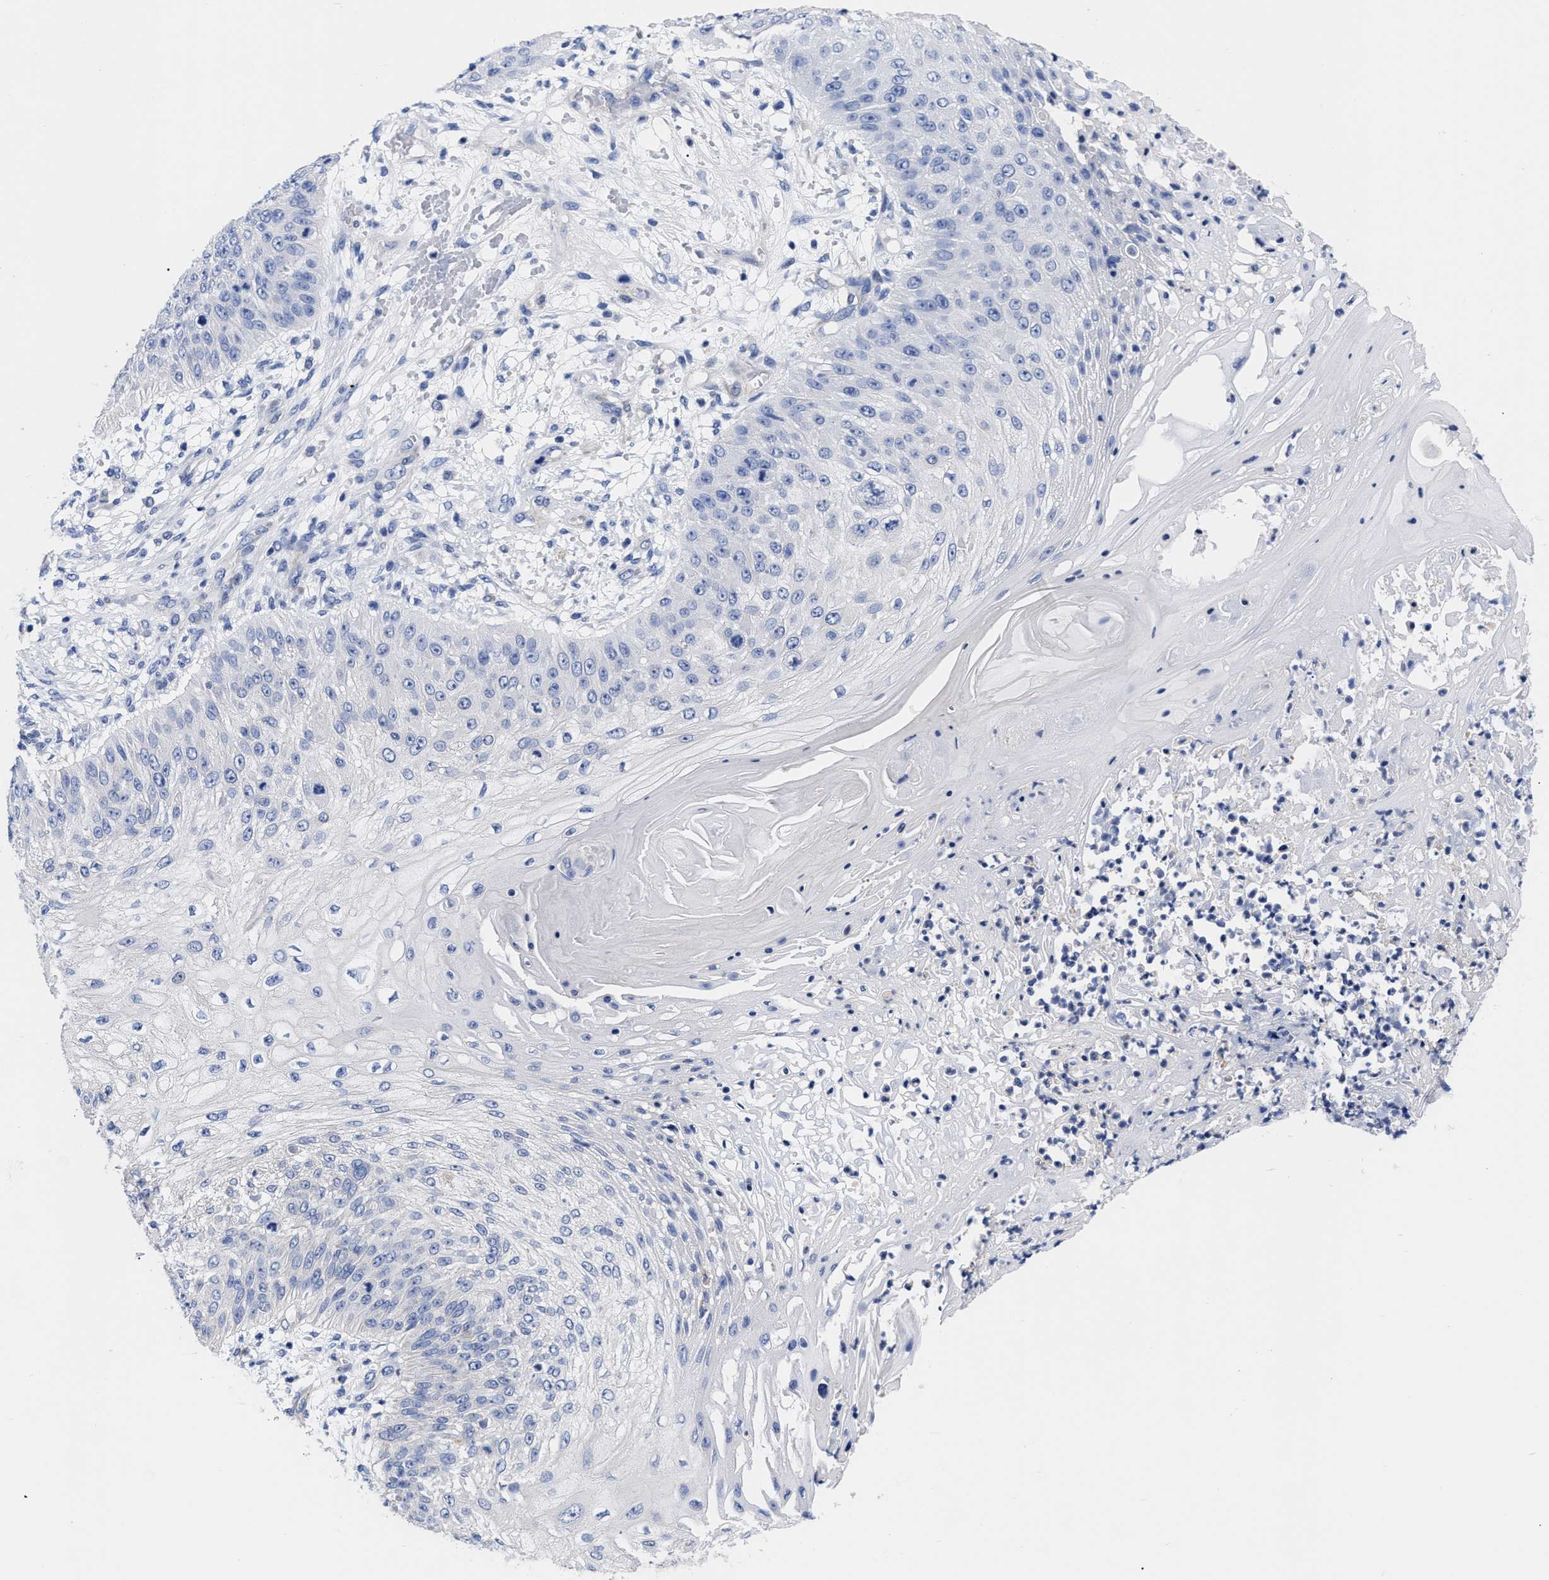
{"staining": {"intensity": "negative", "quantity": "none", "location": "none"}, "tissue": "skin cancer", "cell_type": "Tumor cells", "image_type": "cancer", "snomed": [{"axis": "morphology", "description": "Squamous cell carcinoma, NOS"}, {"axis": "topography", "description": "Skin"}], "caption": "Immunohistochemical staining of human squamous cell carcinoma (skin) displays no significant staining in tumor cells.", "gene": "IRAG2", "patient": {"sex": "female", "age": 80}}